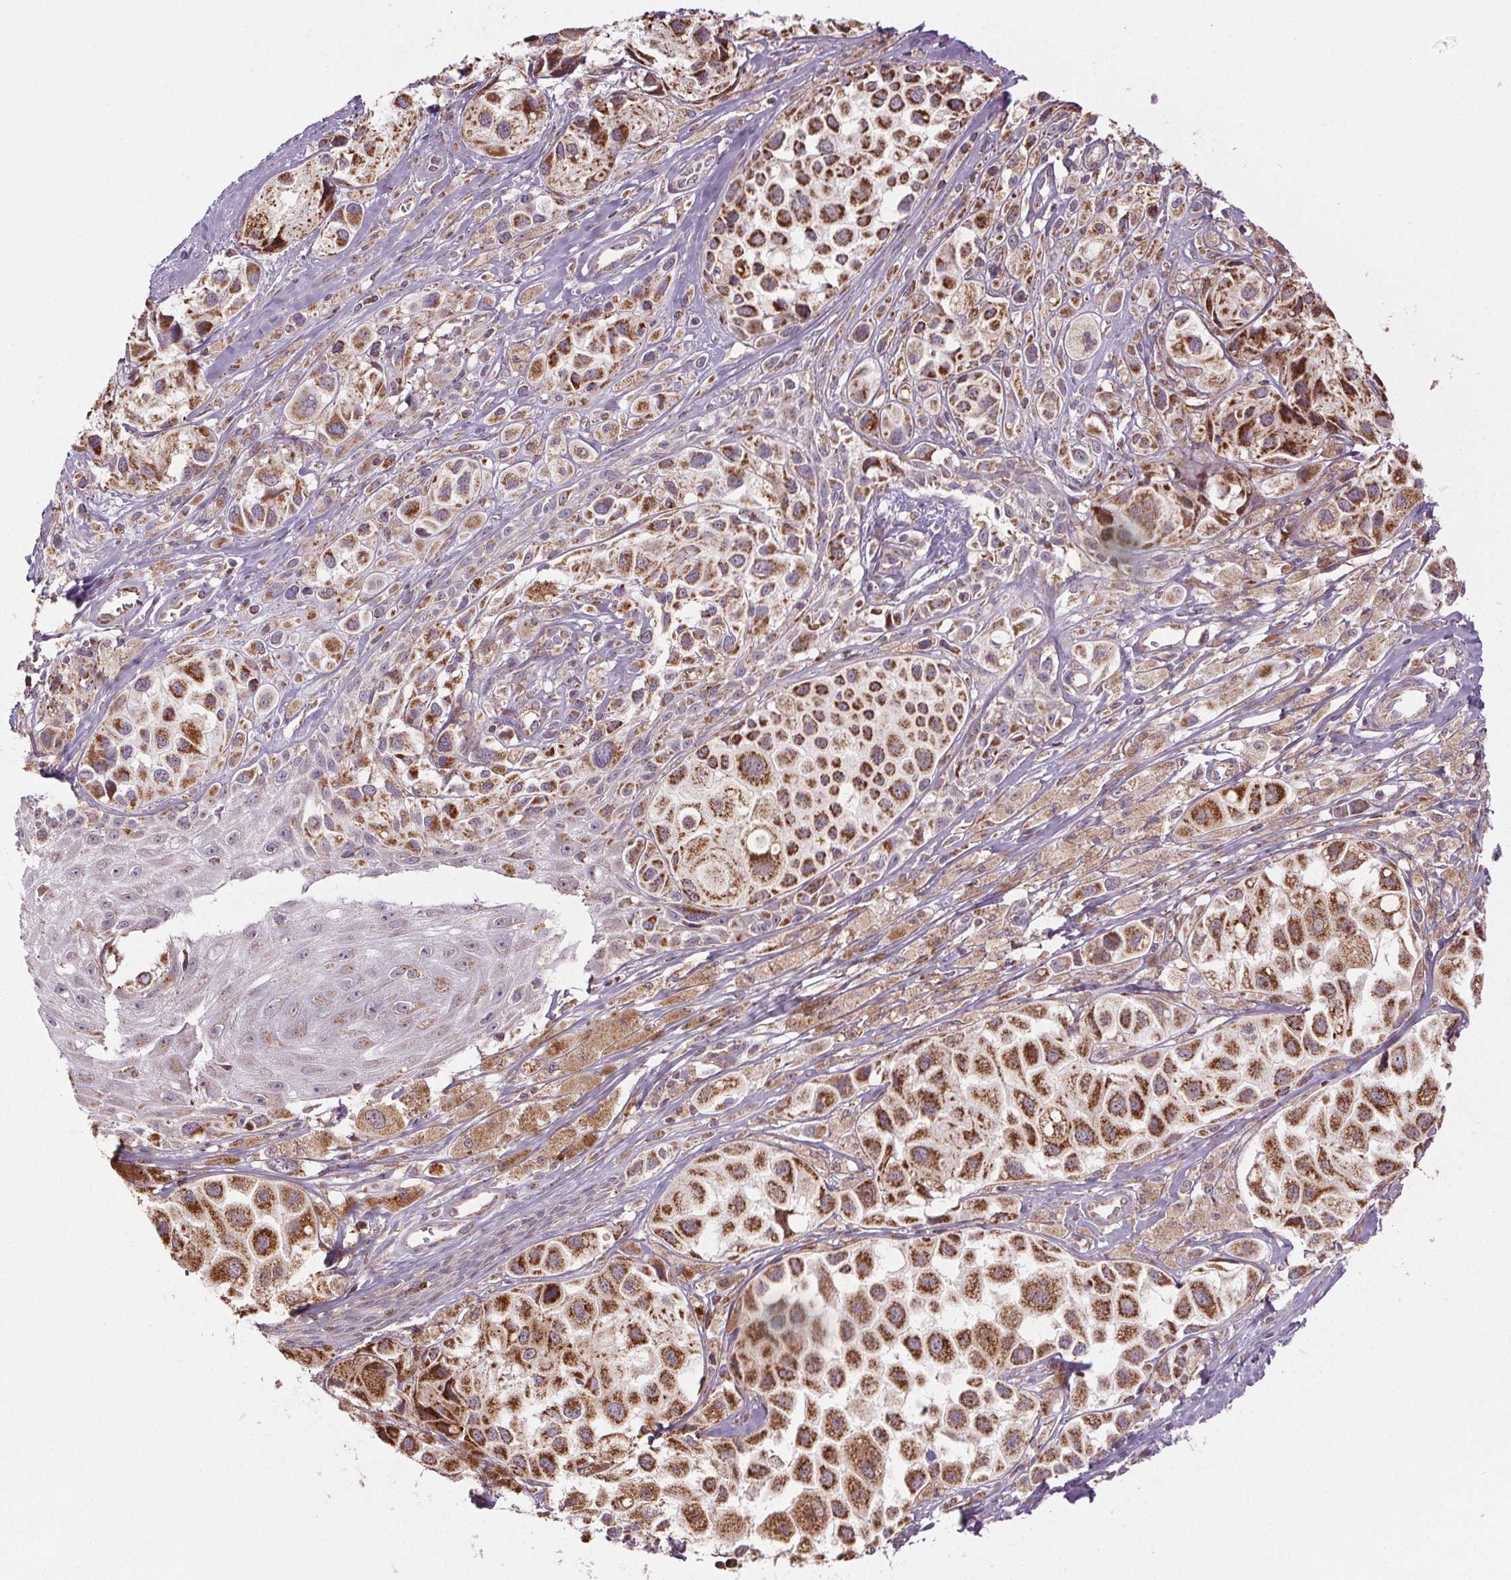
{"staining": {"intensity": "strong", "quantity": ">75%", "location": "cytoplasmic/membranous"}, "tissue": "melanoma", "cell_type": "Tumor cells", "image_type": "cancer", "snomed": [{"axis": "morphology", "description": "Malignant melanoma, NOS"}, {"axis": "topography", "description": "Skin"}], "caption": "Protein expression analysis of malignant melanoma exhibits strong cytoplasmic/membranous expression in about >75% of tumor cells.", "gene": "SUCLA2", "patient": {"sex": "male", "age": 77}}